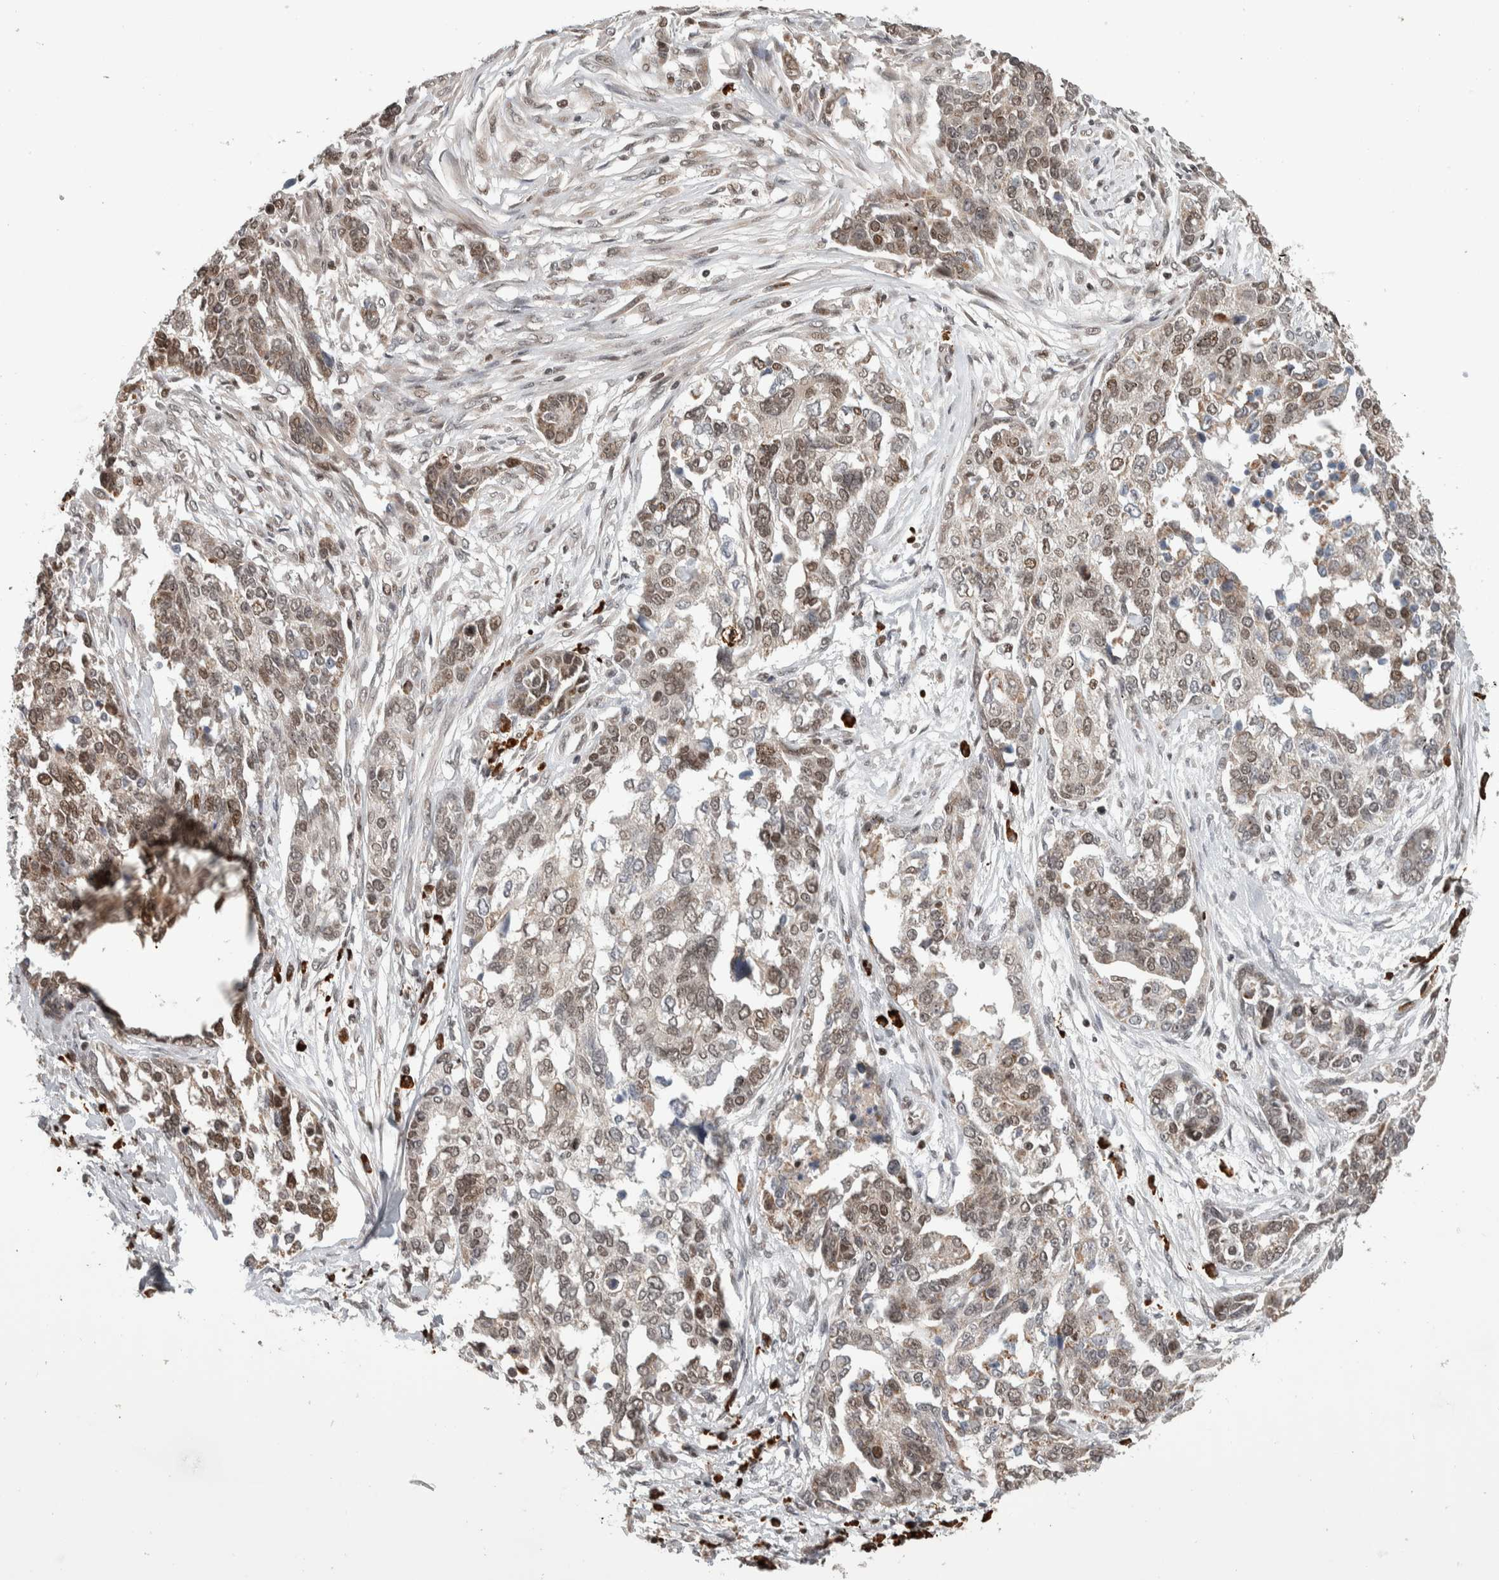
{"staining": {"intensity": "moderate", "quantity": ">75%", "location": "nuclear"}, "tissue": "ovarian cancer", "cell_type": "Tumor cells", "image_type": "cancer", "snomed": [{"axis": "morphology", "description": "Cystadenocarcinoma, serous, NOS"}, {"axis": "topography", "description": "Ovary"}], "caption": "Tumor cells demonstrate moderate nuclear expression in about >75% of cells in ovarian serous cystadenocarcinoma.", "gene": "ZNF592", "patient": {"sex": "female", "age": 44}}